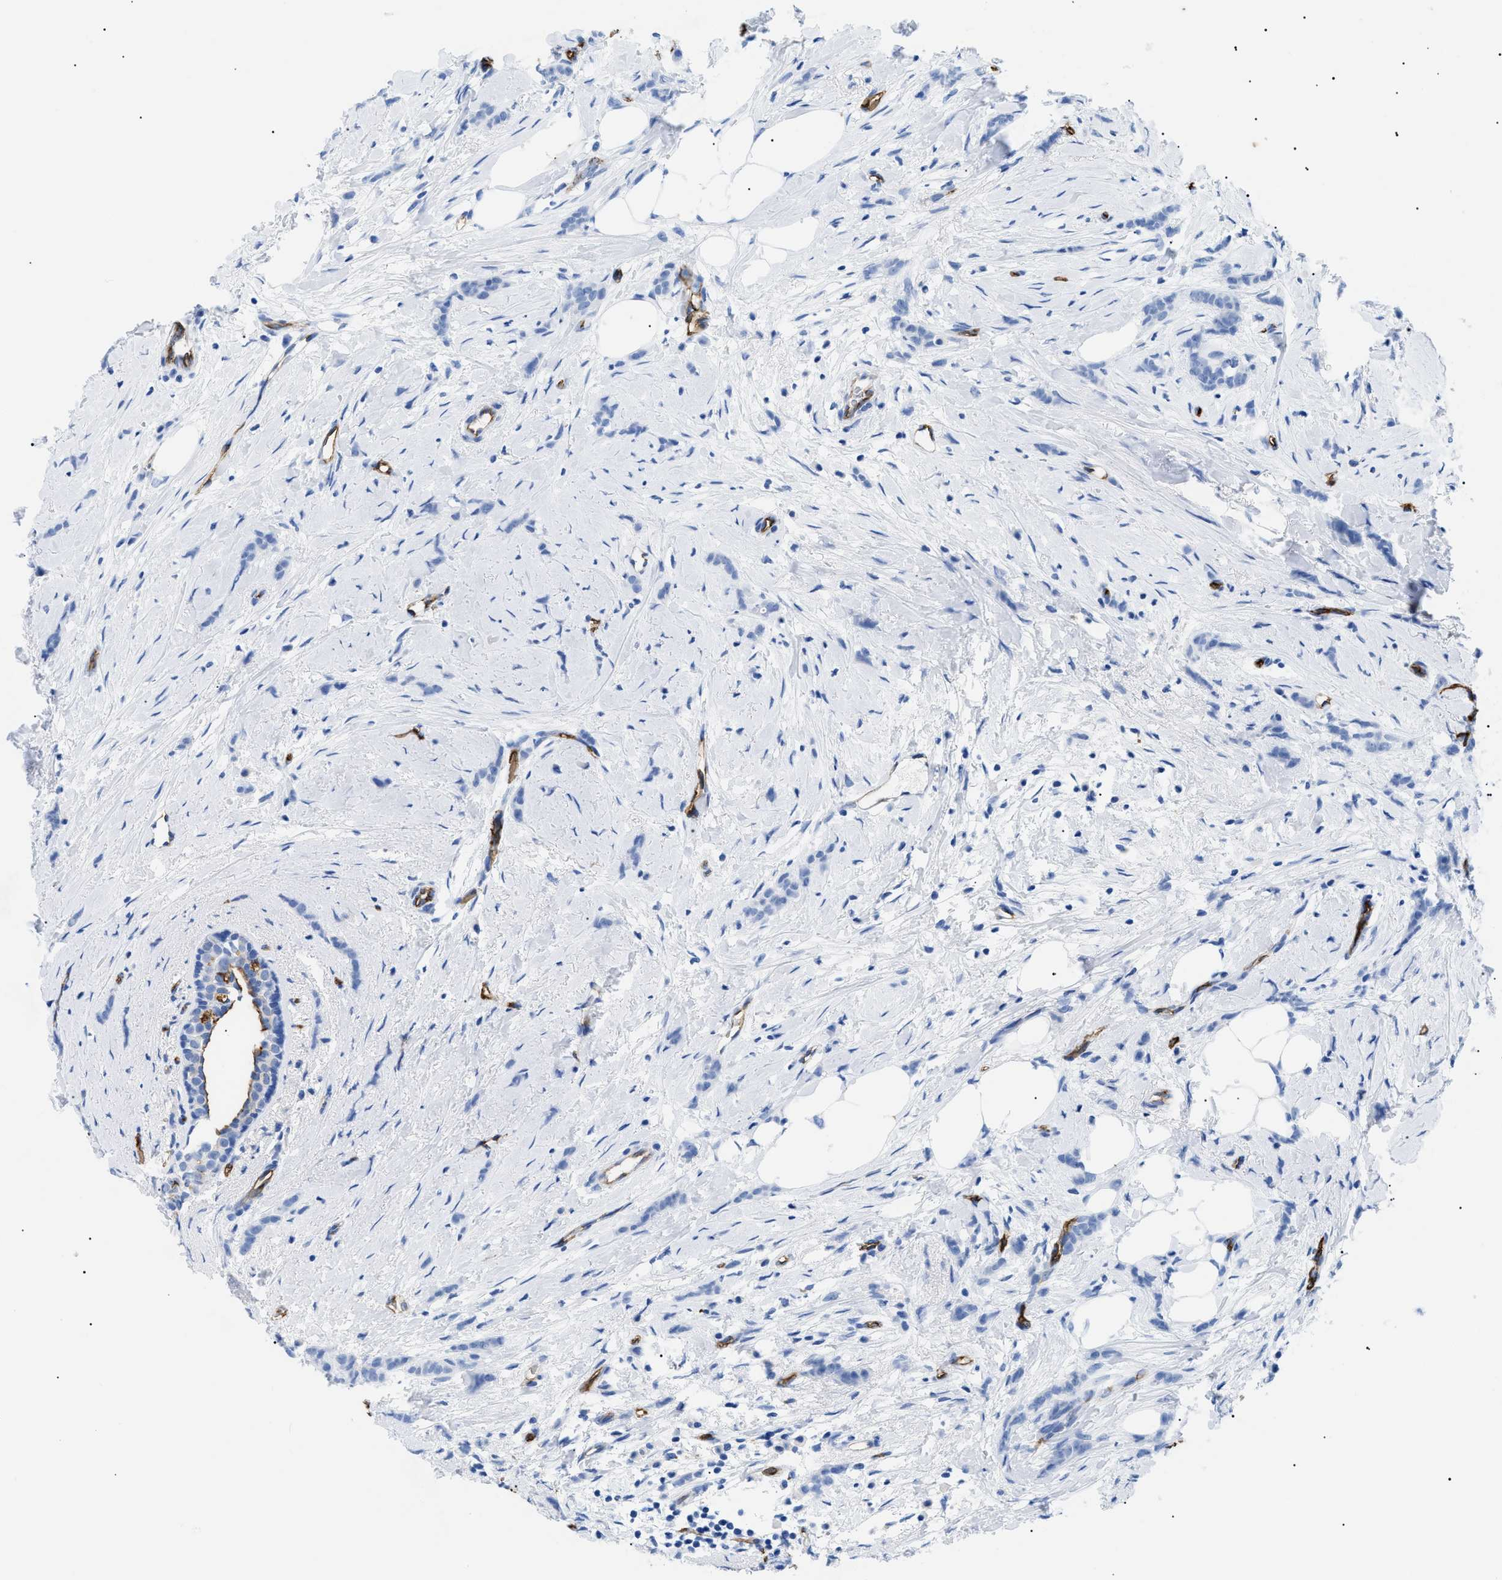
{"staining": {"intensity": "negative", "quantity": "none", "location": "none"}, "tissue": "breast cancer", "cell_type": "Tumor cells", "image_type": "cancer", "snomed": [{"axis": "morphology", "description": "Lobular carcinoma, in situ"}, {"axis": "morphology", "description": "Lobular carcinoma"}, {"axis": "topography", "description": "Breast"}], "caption": "The immunohistochemistry (IHC) histopathology image has no significant expression in tumor cells of lobular carcinoma (breast) tissue.", "gene": "PODXL", "patient": {"sex": "female", "age": 41}}